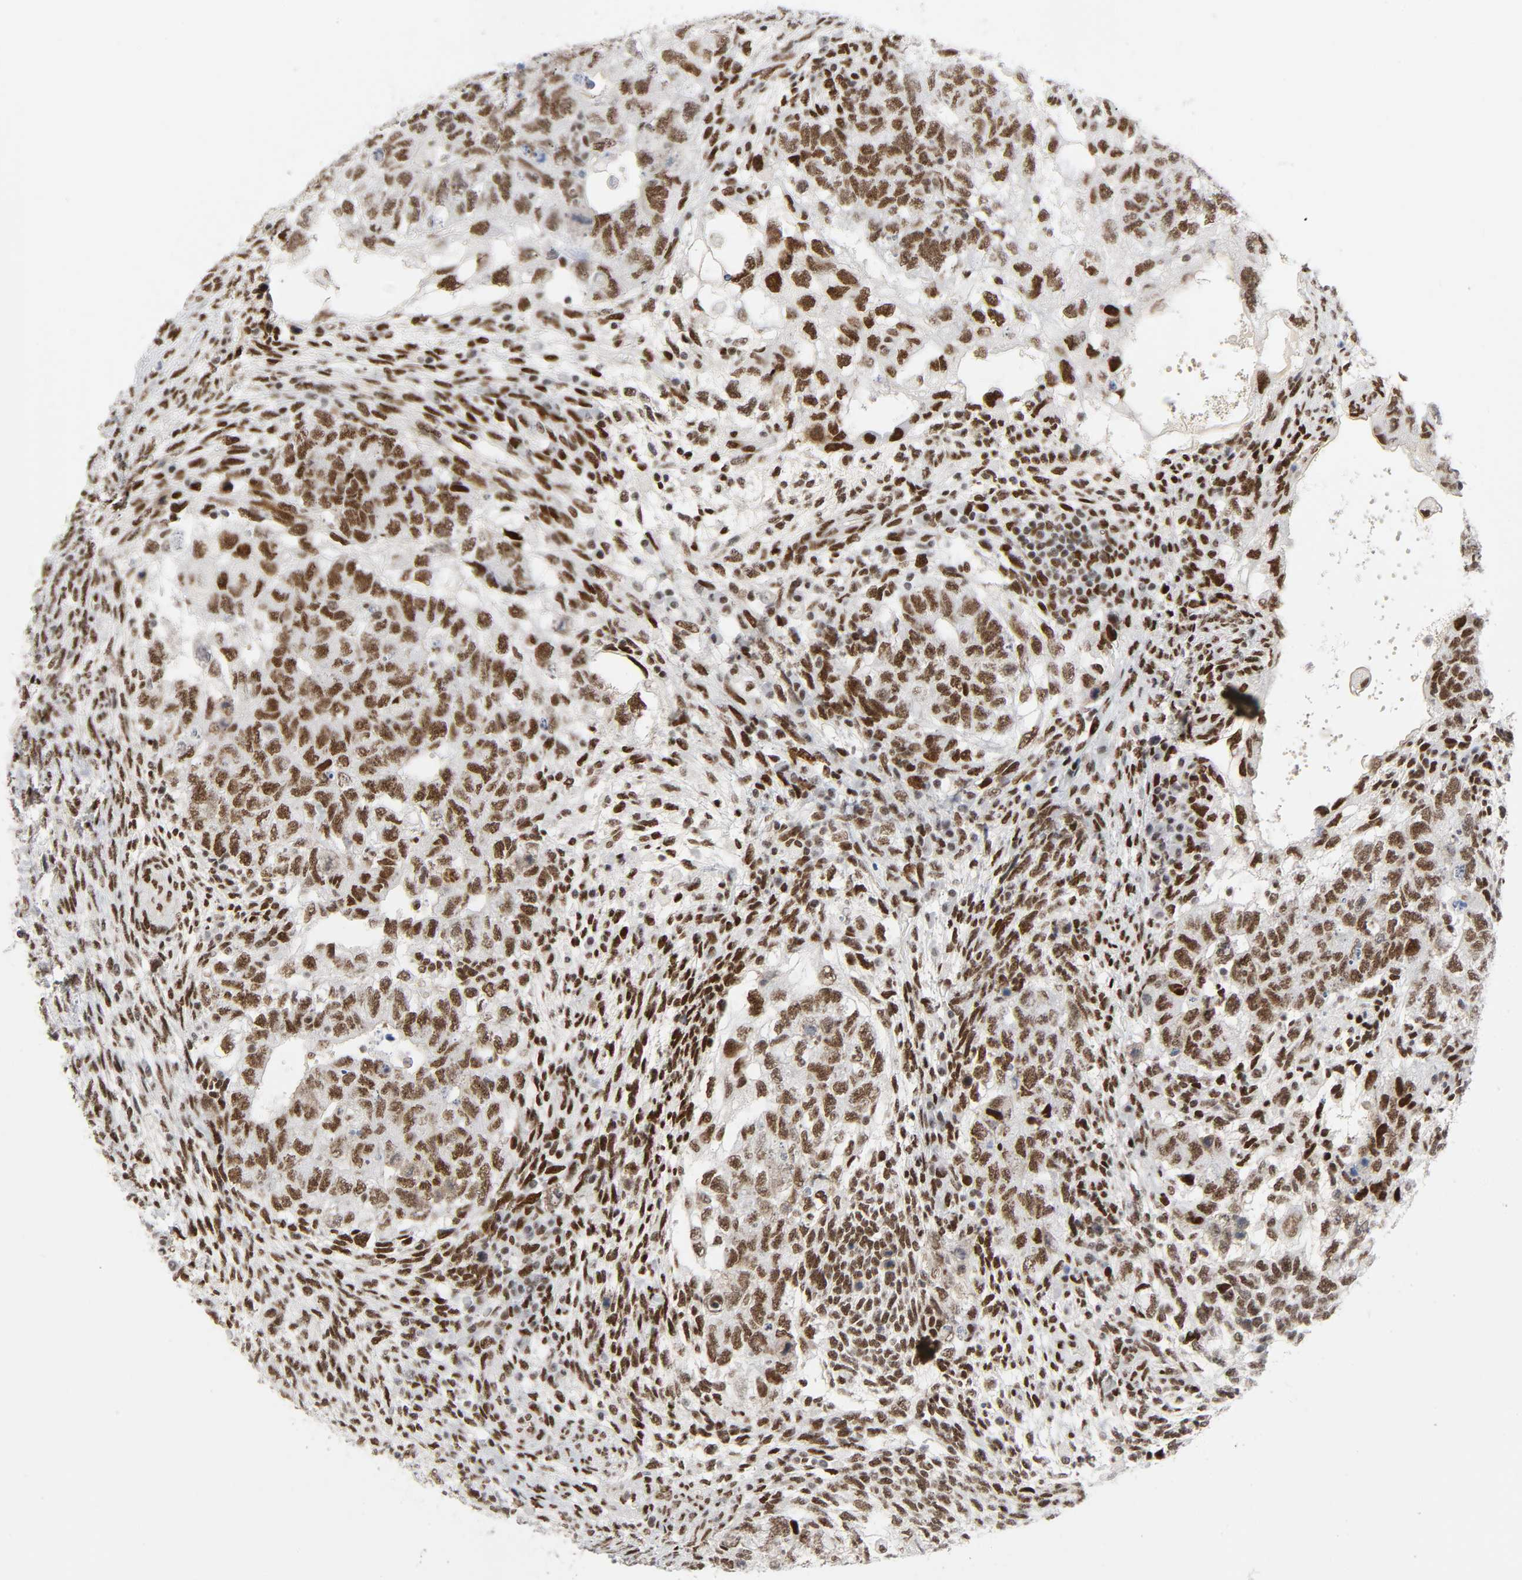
{"staining": {"intensity": "moderate", "quantity": ">75%", "location": "nuclear"}, "tissue": "testis cancer", "cell_type": "Tumor cells", "image_type": "cancer", "snomed": [{"axis": "morphology", "description": "Normal tissue, NOS"}, {"axis": "morphology", "description": "Carcinoma, Embryonal, NOS"}, {"axis": "topography", "description": "Testis"}], "caption": "Immunohistochemical staining of testis embryonal carcinoma reveals medium levels of moderate nuclear positivity in about >75% of tumor cells.", "gene": "HSF1", "patient": {"sex": "male", "age": 36}}